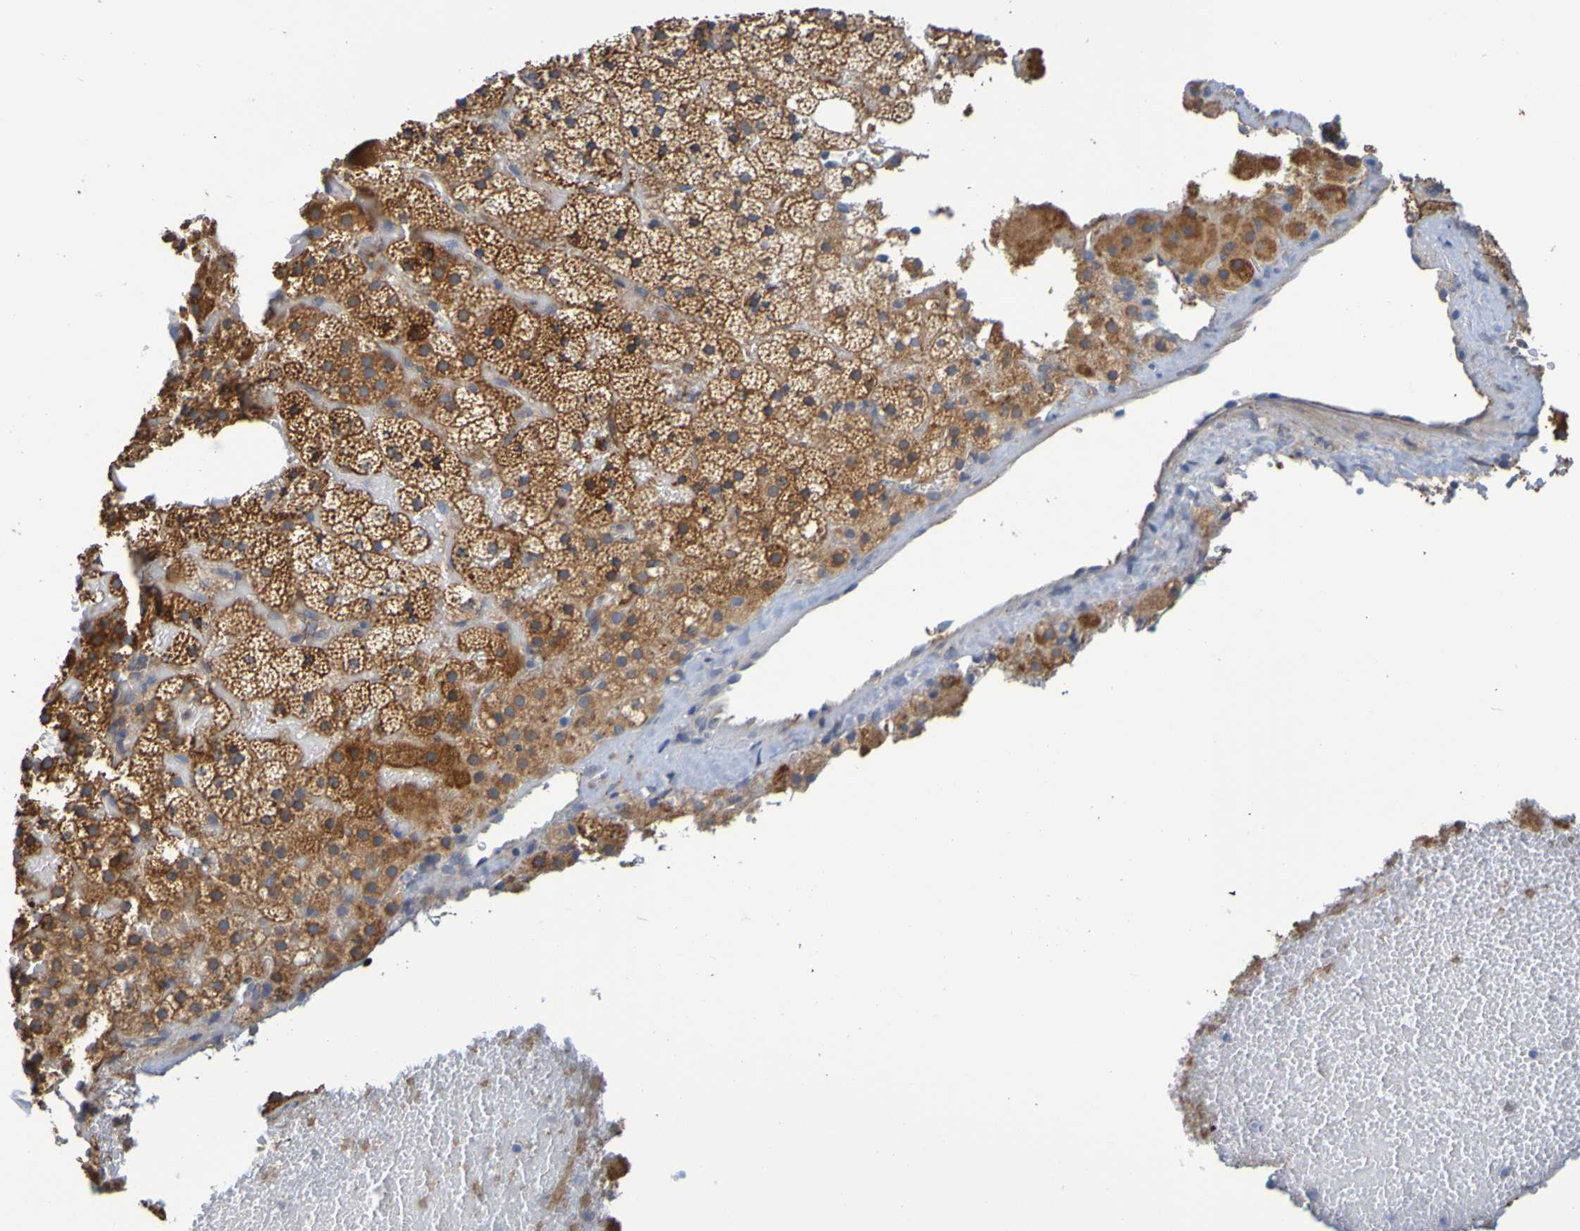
{"staining": {"intensity": "strong", "quantity": ">75%", "location": "cytoplasmic/membranous"}, "tissue": "adrenal gland", "cell_type": "Glandular cells", "image_type": "normal", "snomed": [{"axis": "morphology", "description": "Normal tissue, NOS"}, {"axis": "topography", "description": "Adrenal gland"}], "caption": "Protein staining by immunohistochemistry (IHC) shows strong cytoplasmic/membranous staining in approximately >75% of glandular cells in normal adrenal gland.", "gene": "SIL1", "patient": {"sex": "female", "age": 59}}